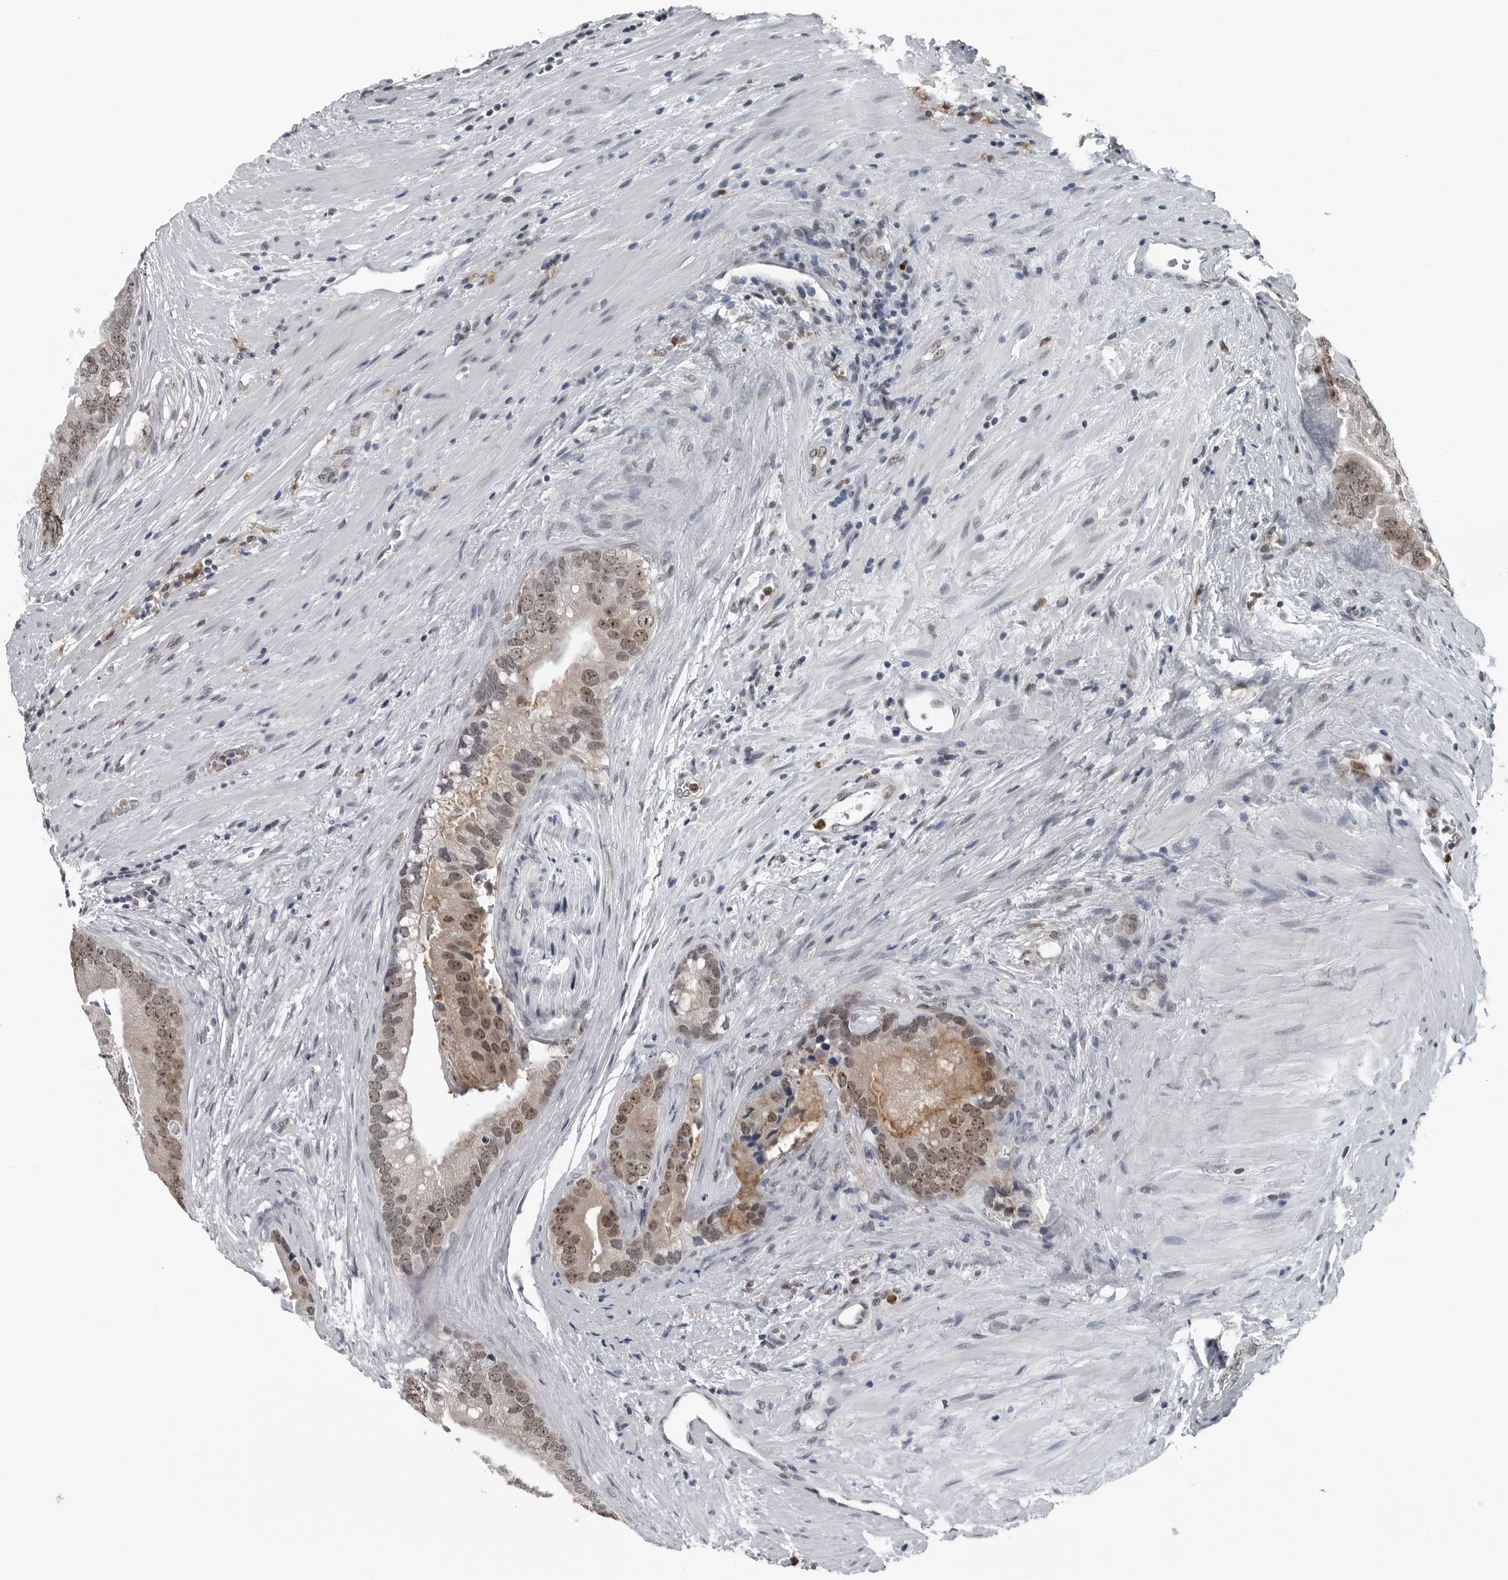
{"staining": {"intensity": "moderate", "quantity": "25%-75%", "location": "nuclear"}, "tissue": "prostate cancer", "cell_type": "Tumor cells", "image_type": "cancer", "snomed": [{"axis": "morphology", "description": "Adenocarcinoma, High grade"}, {"axis": "topography", "description": "Prostate"}], "caption": "Brown immunohistochemical staining in prostate adenocarcinoma (high-grade) demonstrates moderate nuclear expression in about 25%-75% of tumor cells.", "gene": "AKR1A1", "patient": {"sex": "male", "age": 70}}